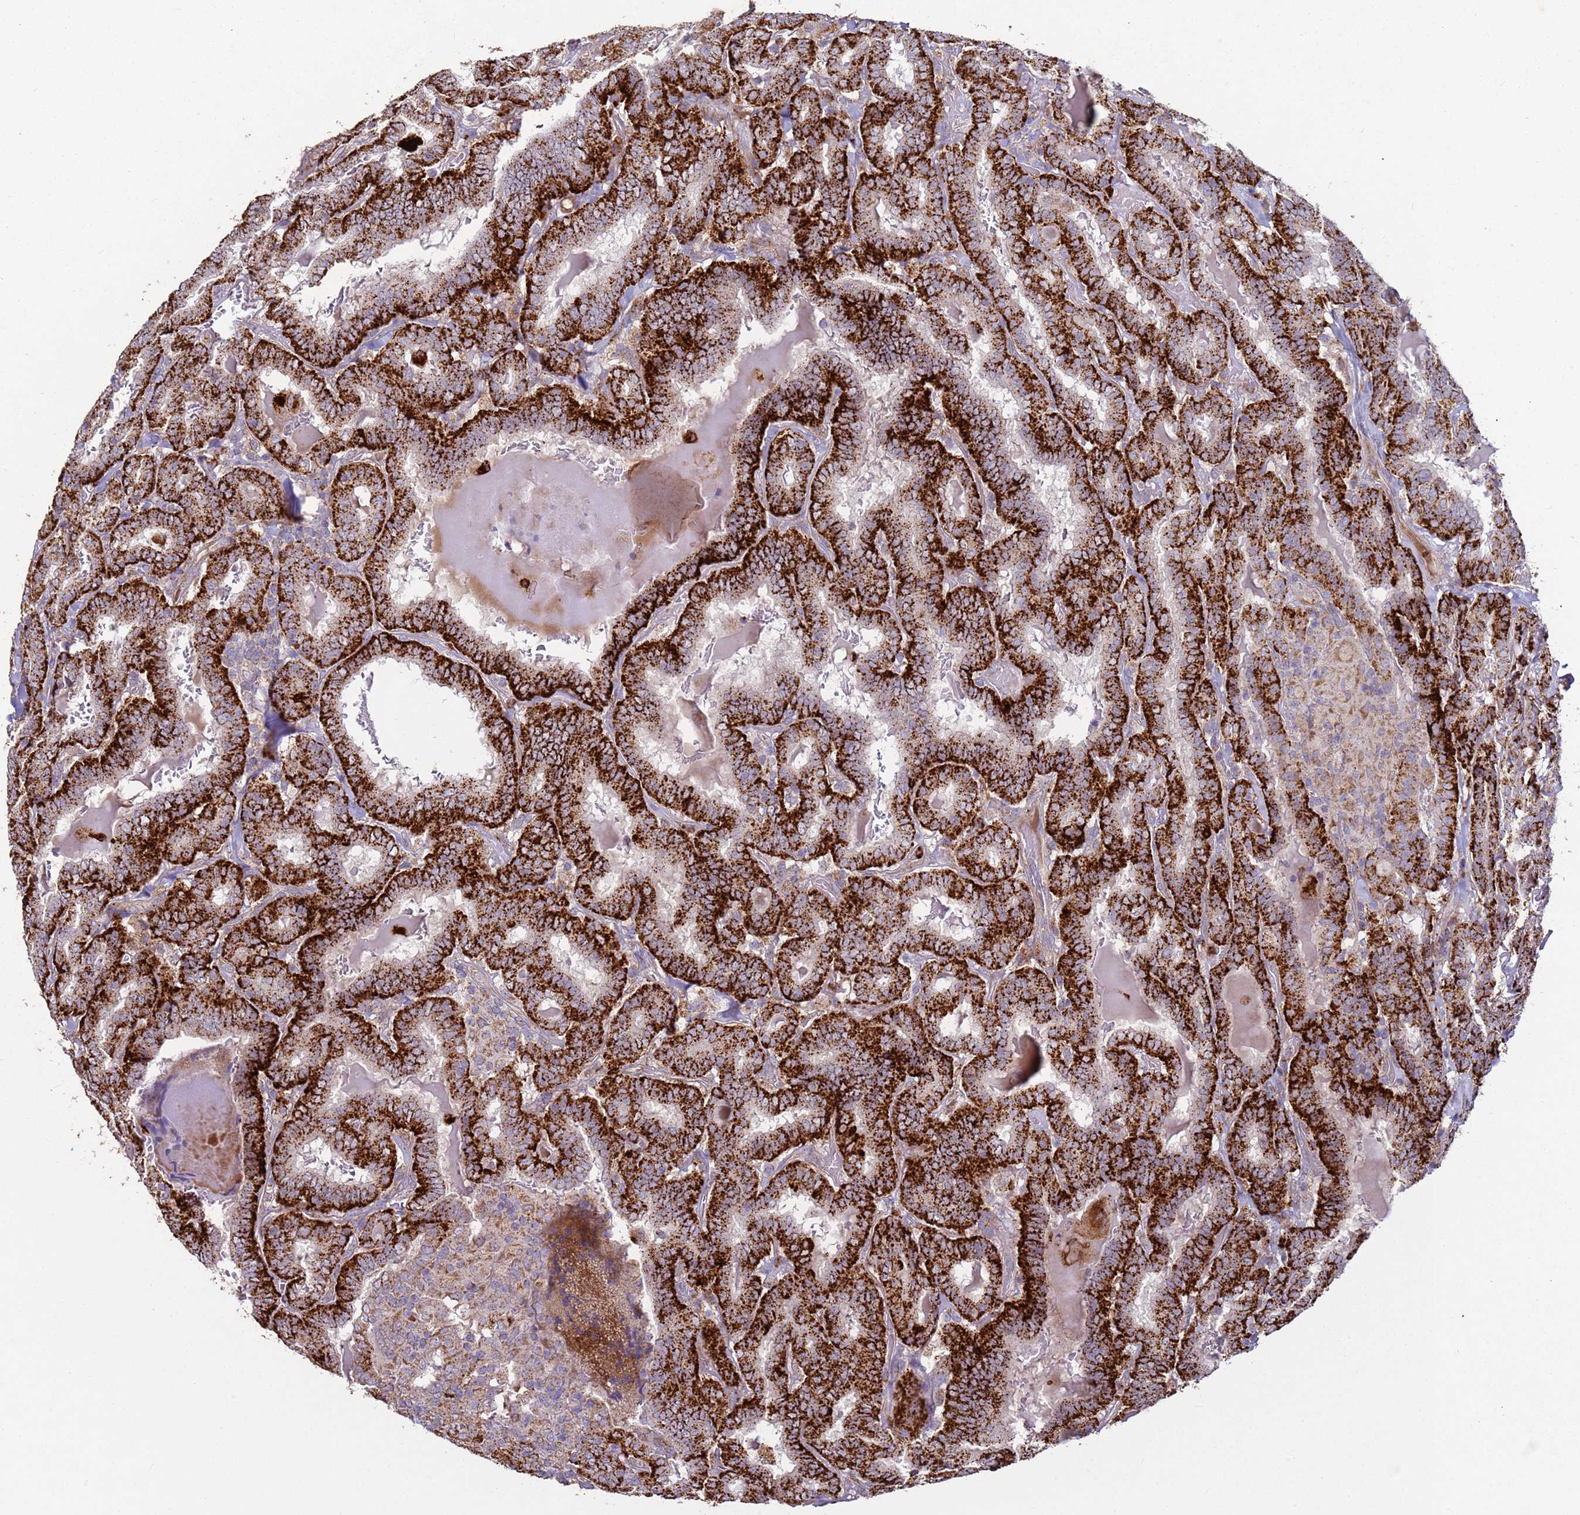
{"staining": {"intensity": "strong", "quantity": ">75%", "location": "cytoplasmic/membranous"}, "tissue": "thyroid cancer", "cell_type": "Tumor cells", "image_type": "cancer", "snomed": [{"axis": "morphology", "description": "Papillary adenocarcinoma, NOS"}, {"axis": "topography", "description": "Thyroid gland"}], "caption": "Brown immunohistochemical staining in thyroid cancer (papillary adenocarcinoma) shows strong cytoplasmic/membranous expression in approximately >75% of tumor cells.", "gene": "FBXO33", "patient": {"sex": "female", "age": 72}}